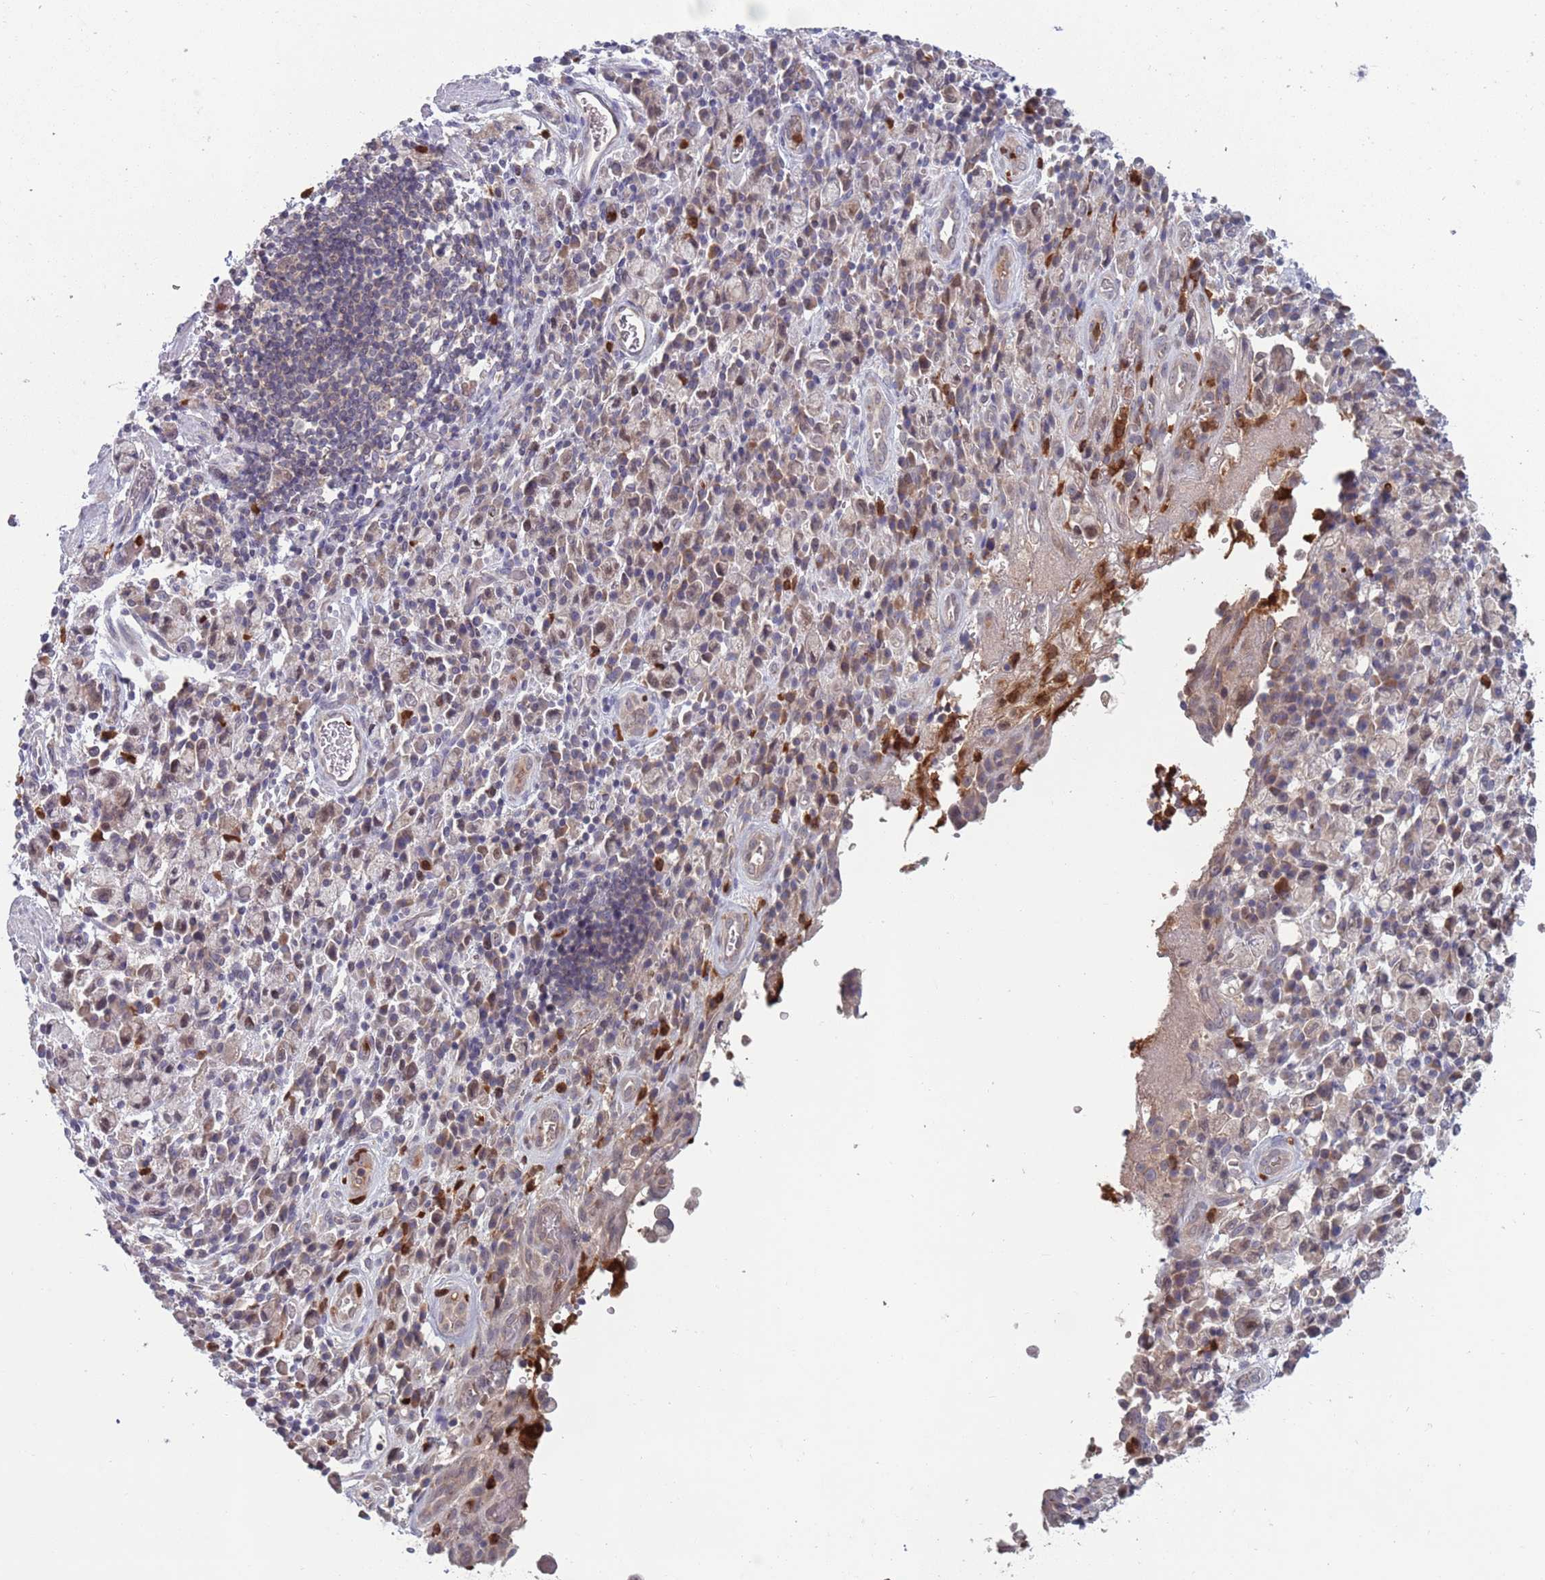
{"staining": {"intensity": "weak", "quantity": "25%-75%", "location": "cytoplasmic/membranous"}, "tissue": "stomach cancer", "cell_type": "Tumor cells", "image_type": "cancer", "snomed": [{"axis": "morphology", "description": "Adenocarcinoma, NOS"}, {"axis": "topography", "description": "Stomach"}], "caption": "Human stomach adenocarcinoma stained with a brown dye exhibits weak cytoplasmic/membranous positive expression in approximately 25%-75% of tumor cells.", "gene": "TYW1", "patient": {"sex": "male", "age": 77}}